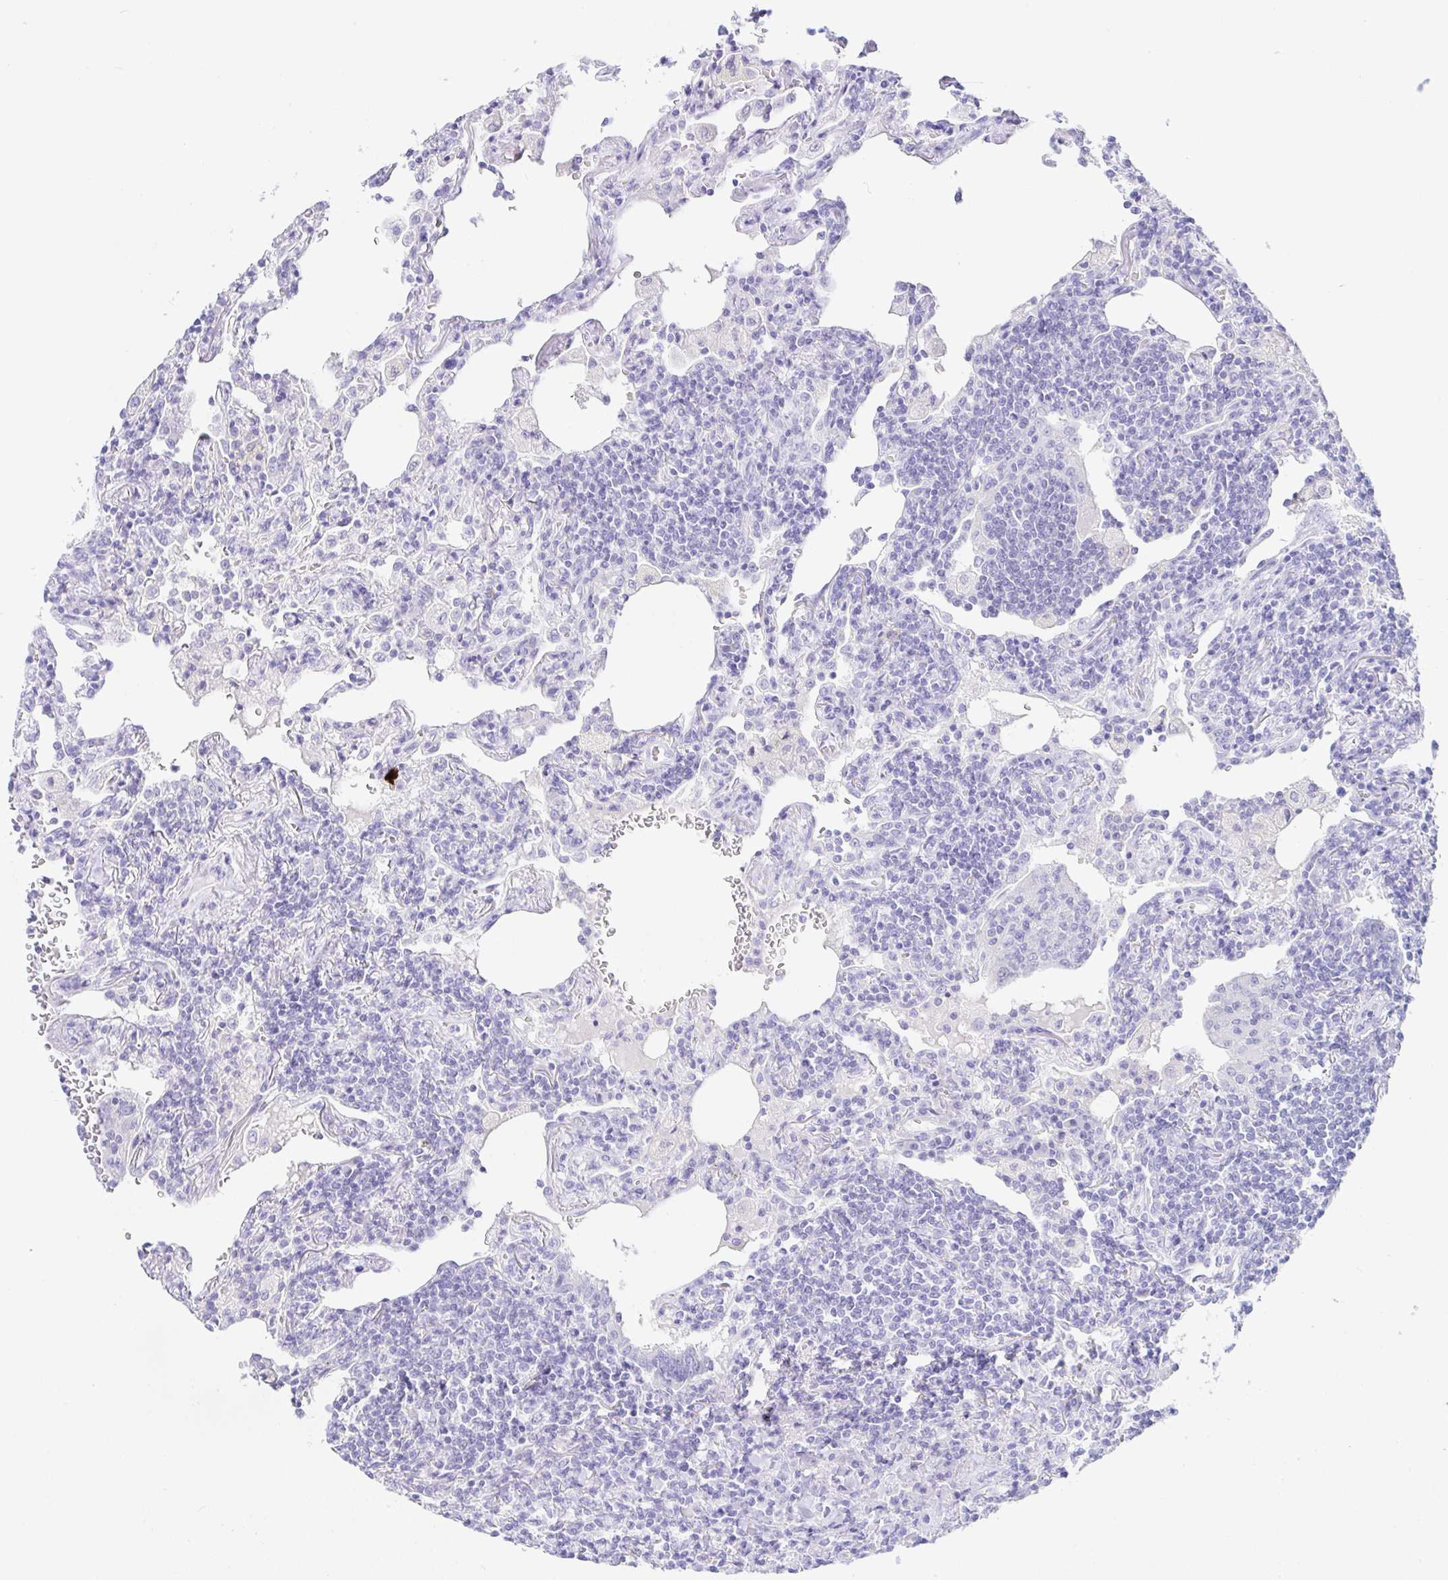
{"staining": {"intensity": "negative", "quantity": "none", "location": "none"}, "tissue": "lymphoma", "cell_type": "Tumor cells", "image_type": "cancer", "snomed": [{"axis": "morphology", "description": "Malignant lymphoma, non-Hodgkin's type, Low grade"}, {"axis": "topography", "description": "Lung"}], "caption": "Tumor cells show no significant staining in lymphoma. (Immunohistochemistry, brightfield microscopy, high magnification).", "gene": "PAX8", "patient": {"sex": "female", "age": 71}}